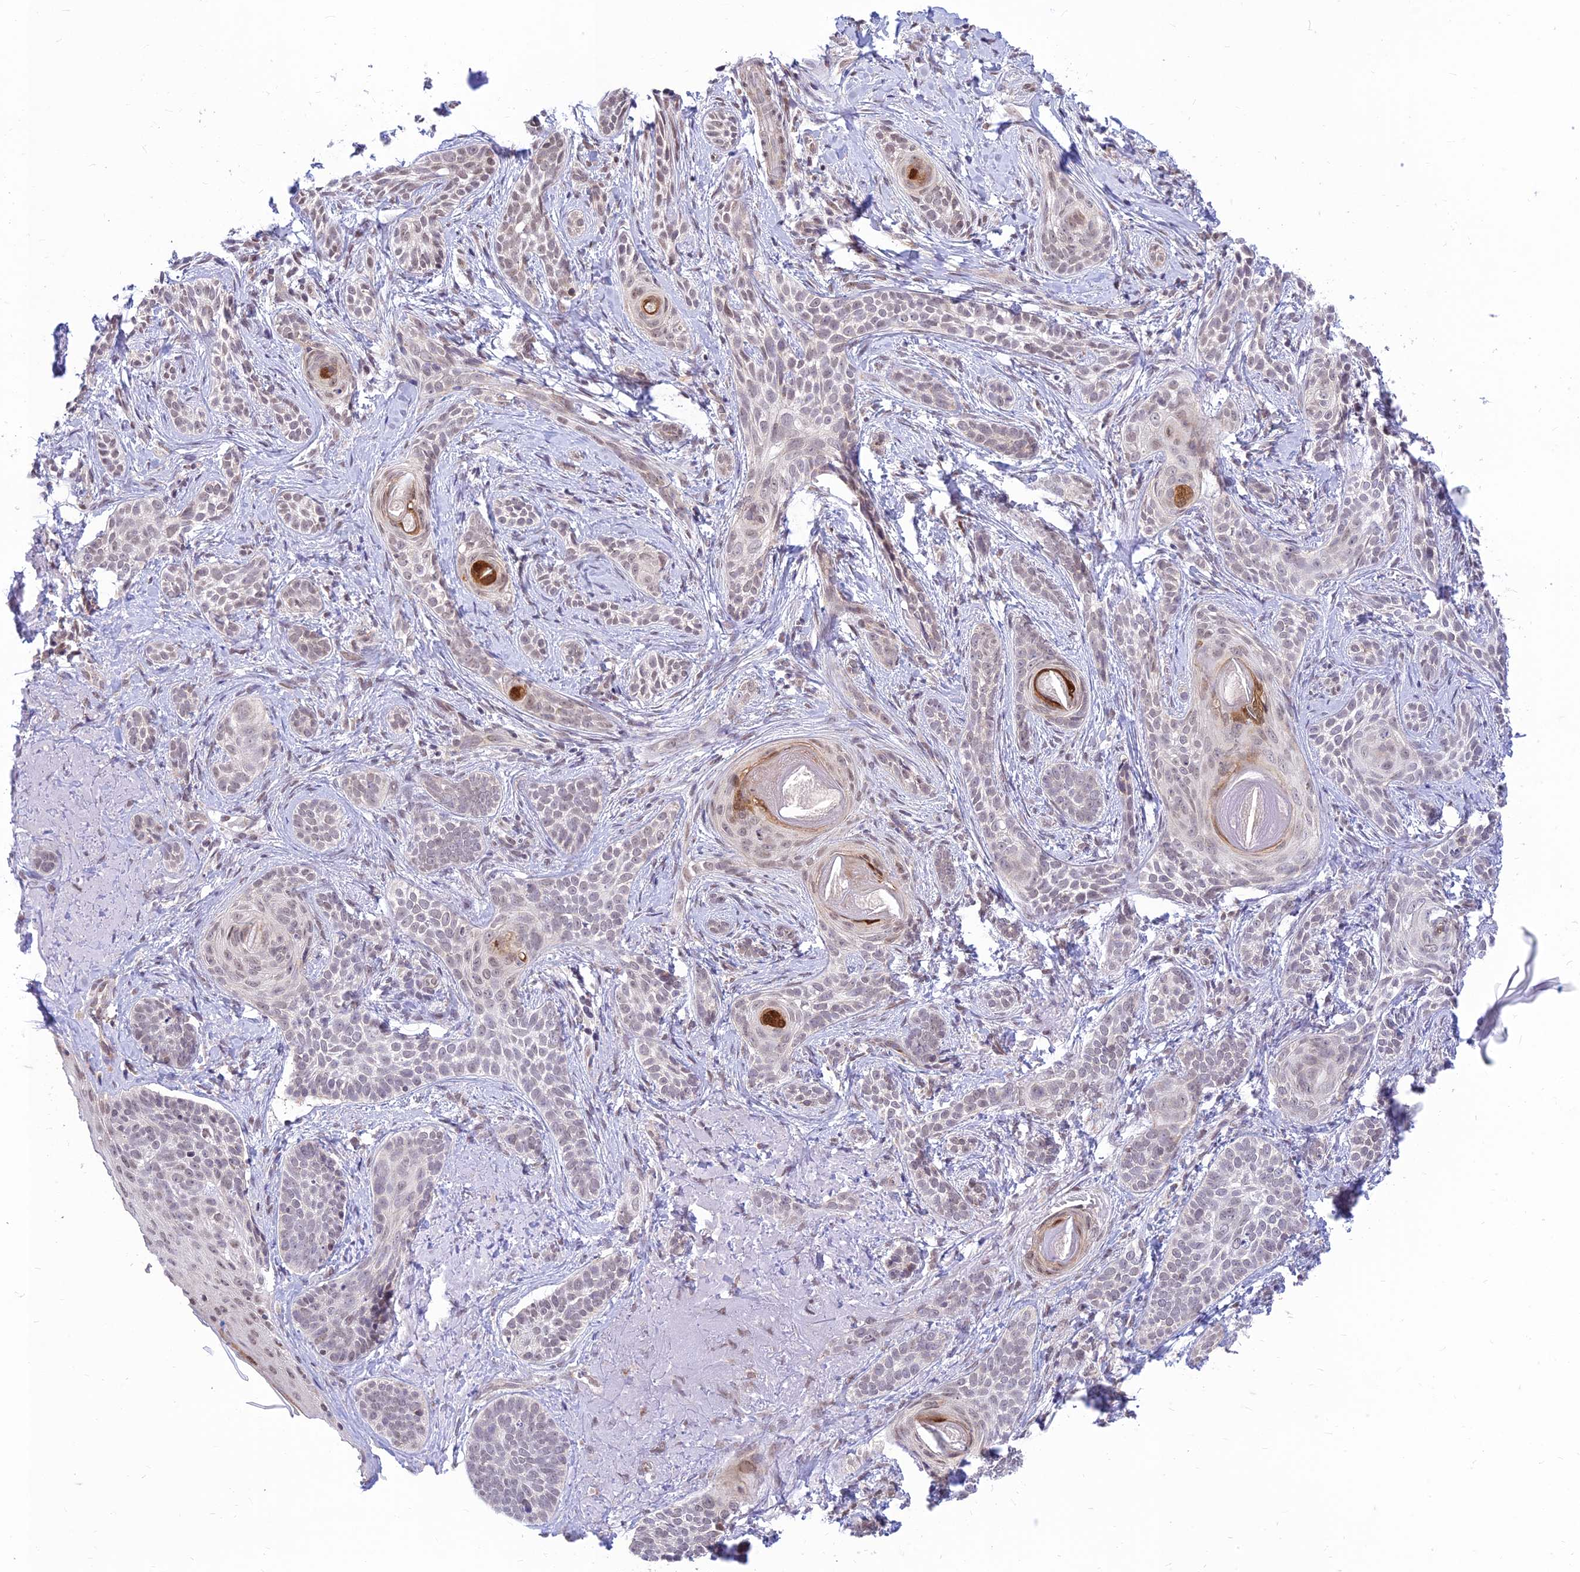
{"staining": {"intensity": "weak", "quantity": "25%-75%", "location": "nuclear"}, "tissue": "skin cancer", "cell_type": "Tumor cells", "image_type": "cancer", "snomed": [{"axis": "morphology", "description": "Basal cell carcinoma"}, {"axis": "topography", "description": "Skin"}], "caption": "This image shows IHC staining of human skin cancer, with low weak nuclear positivity in approximately 25%-75% of tumor cells.", "gene": "MICOS13", "patient": {"sex": "male", "age": 71}}